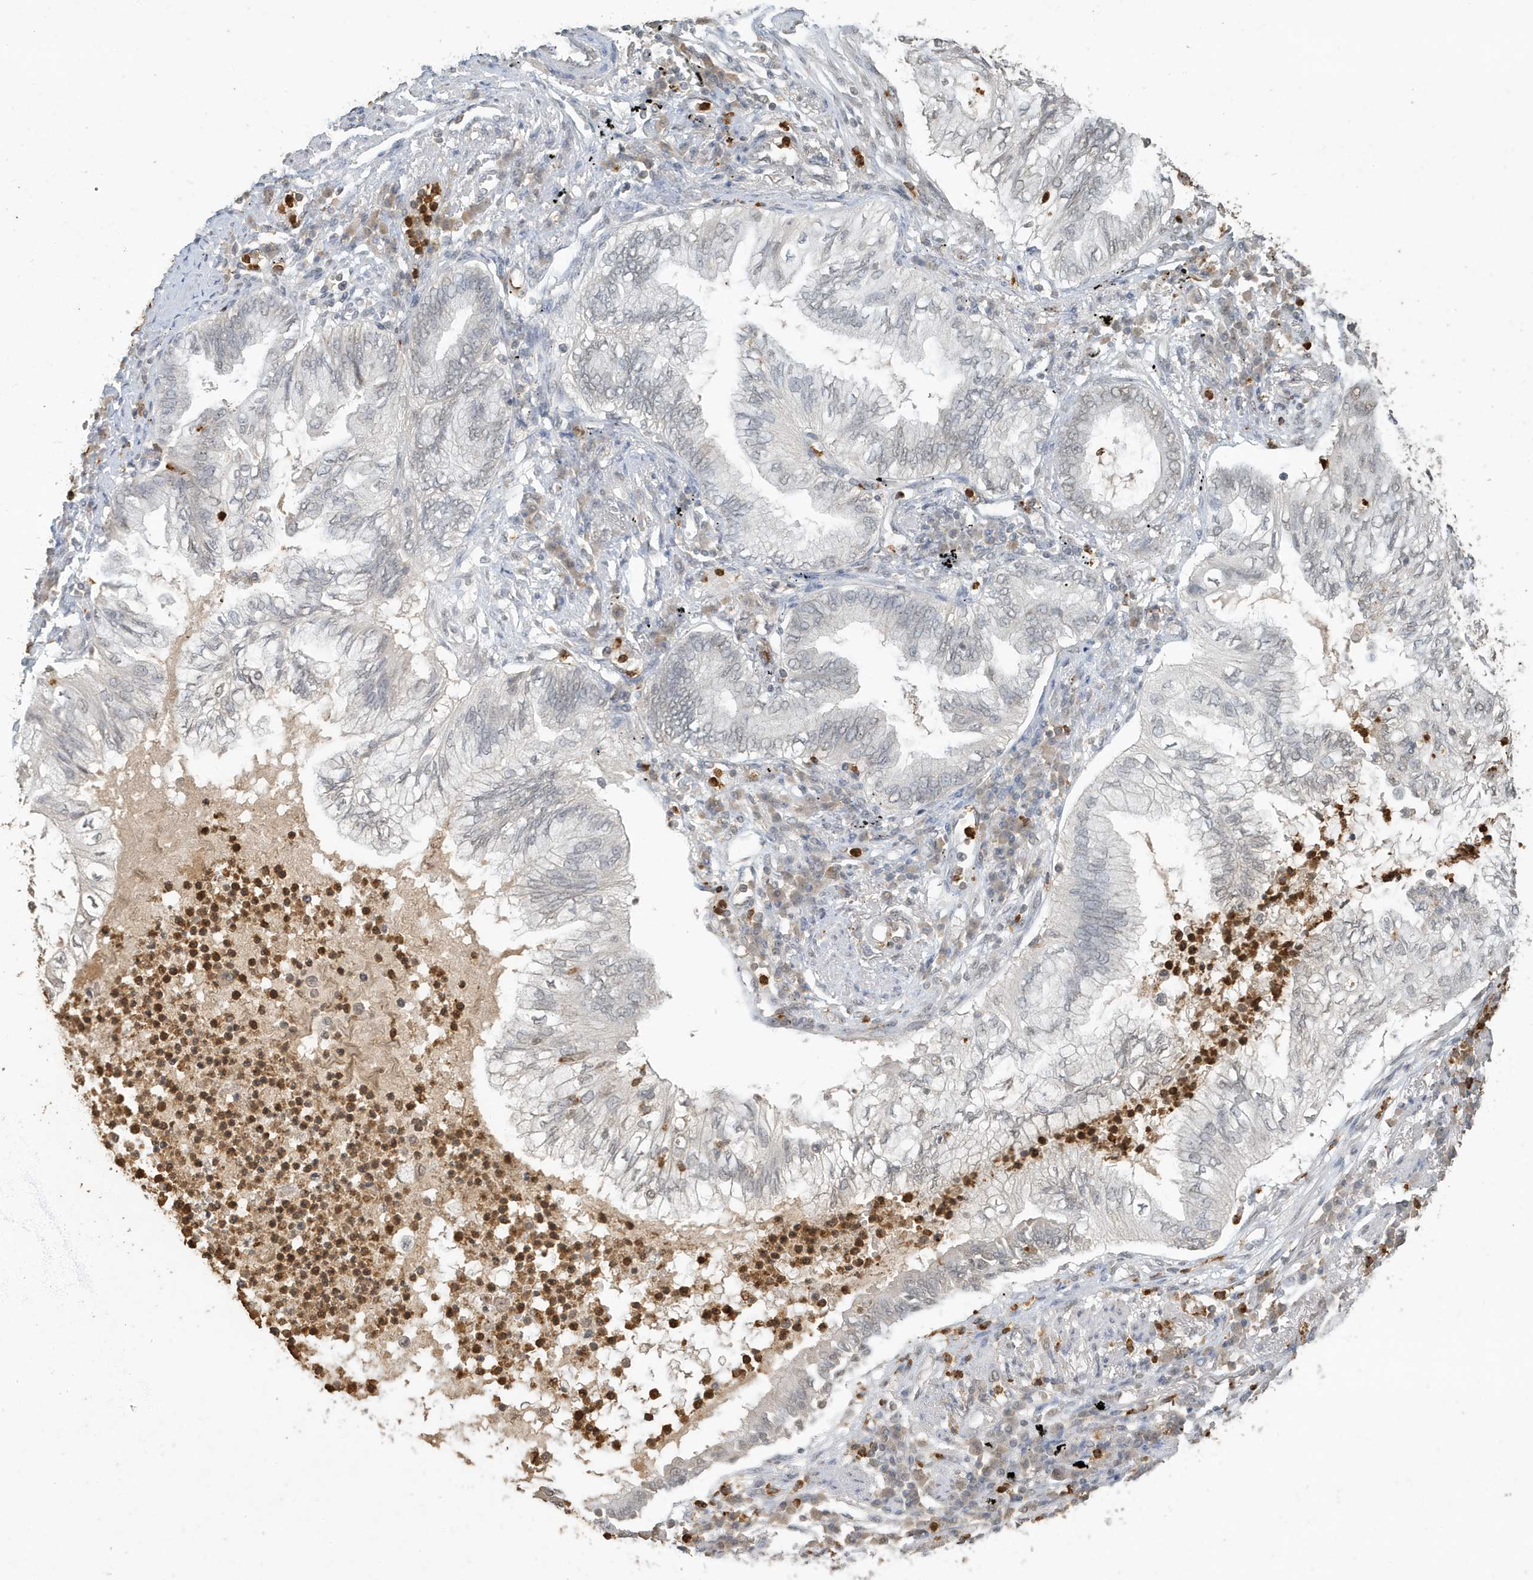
{"staining": {"intensity": "weak", "quantity": "<25%", "location": "nuclear"}, "tissue": "lung cancer", "cell_type": "Tumor cells", "image_type": "cancer", "snomed": [{"axis": "morphology", "description": "Normal tissue, NOS"}, {"axis": "morphology", "description": "Adenocarcinoma, NOS"}, {"axis": "topography", "description": "Bronchus"}, {"axis": "topography", "description": "Lung"}], "caption": "Lung cancer was stained to show a protein in brown. There is no significant expression in tumor cells.", "gene": "DEFA1", "patient": {"sex": "female", "age": 70}}